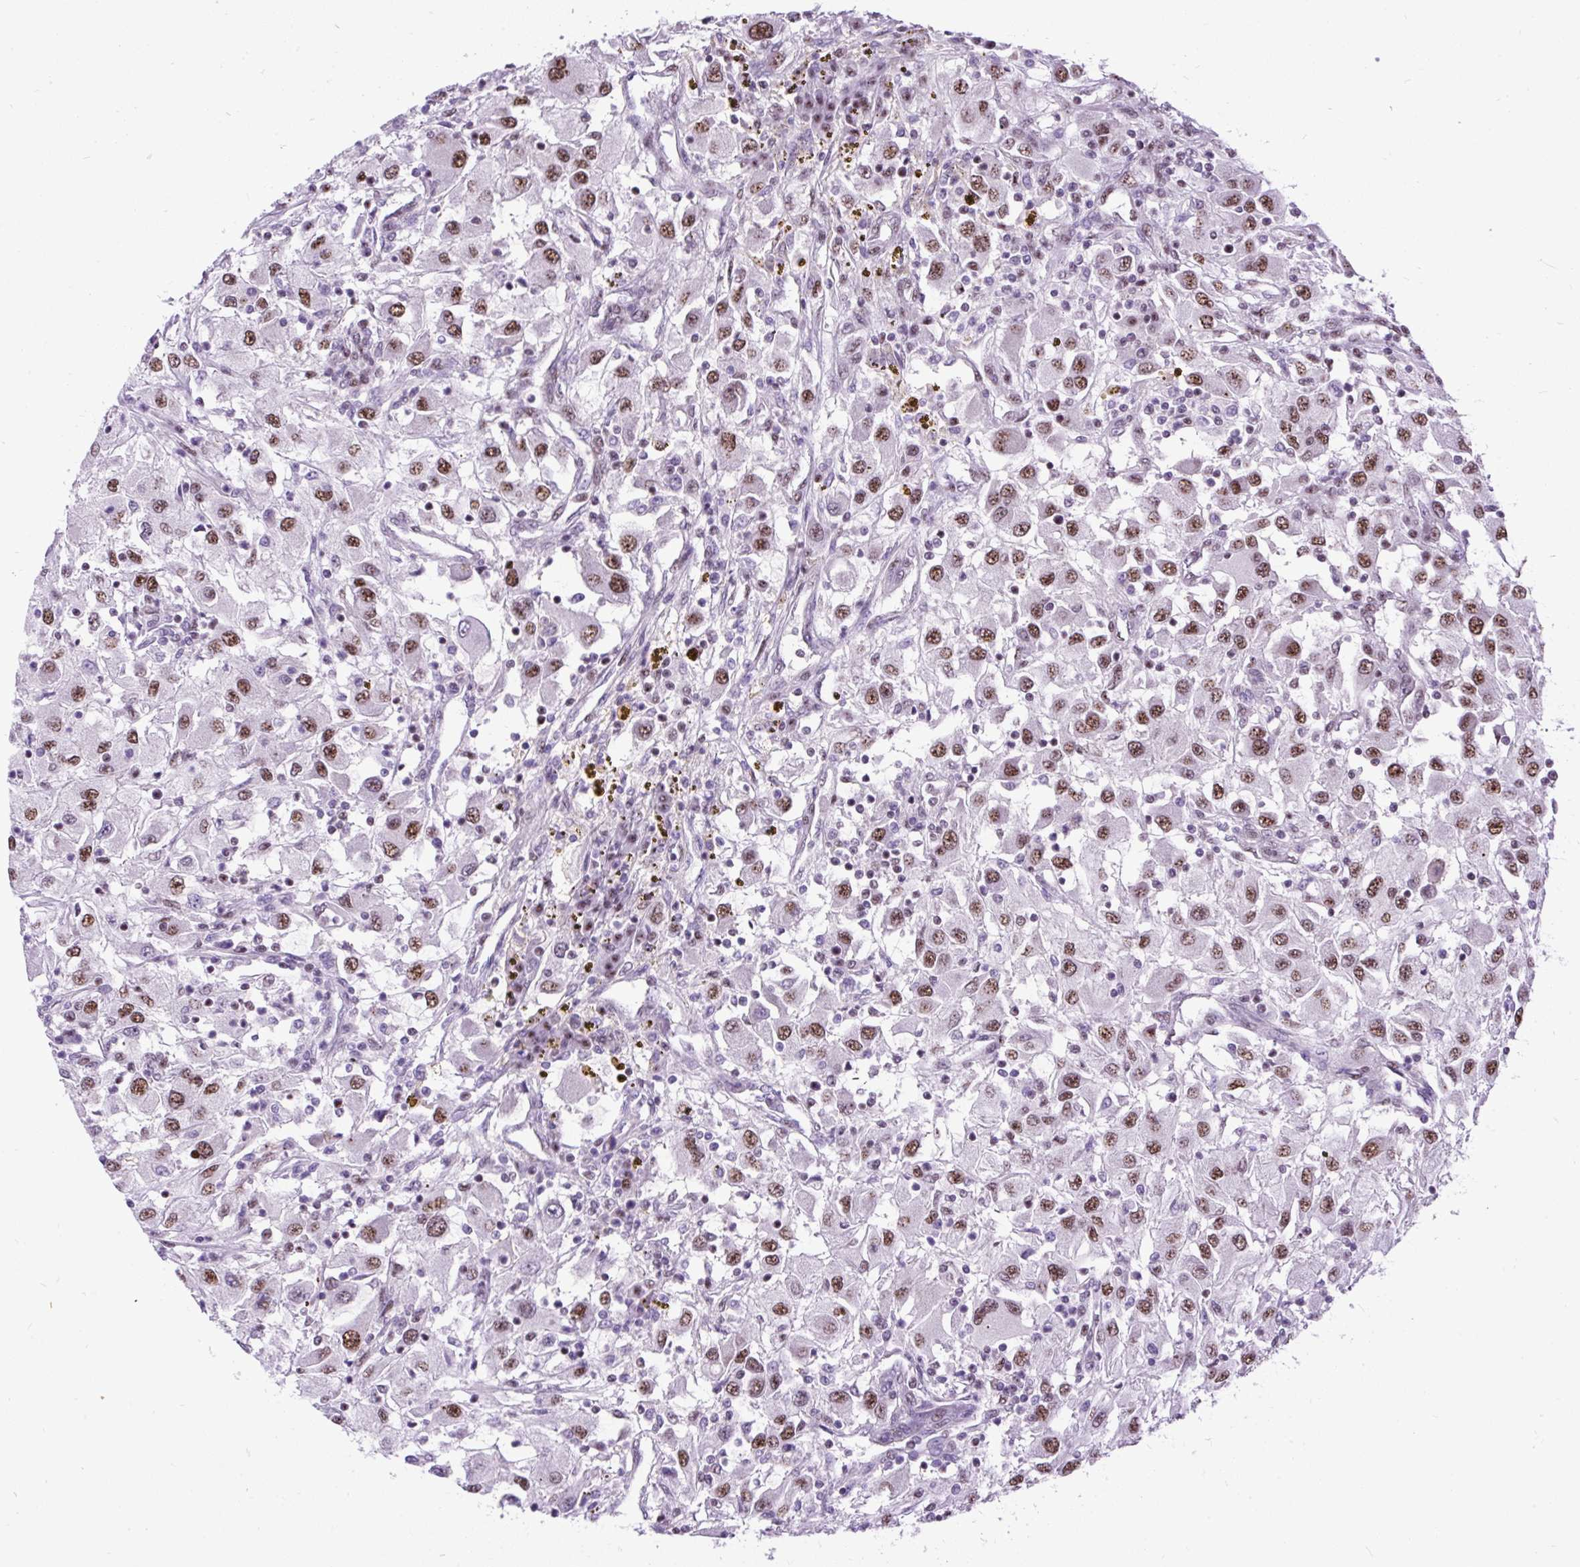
{"staining": {"intensity": "moderate", "quantity": ">75%", "location": "nuclear"}, "tissue": "renal cancer", "cell_type": "Tumor cells", "image_type": "cancer", "snomed": [{"axis": "morphology", "description": "Adenocarcinoma, NOS"}, {"axis": "topography", "description": "Kidney"}], "caption": "A high-resolution histopathology image shows immunohistochemistry (IHC) staining of adenocarcinoma (renal), which exhibits moderate nuclear staining in approximately >75% of tumor cells.", "gene": "SMC5", "patient": {"sex": "female", "age": 67}}